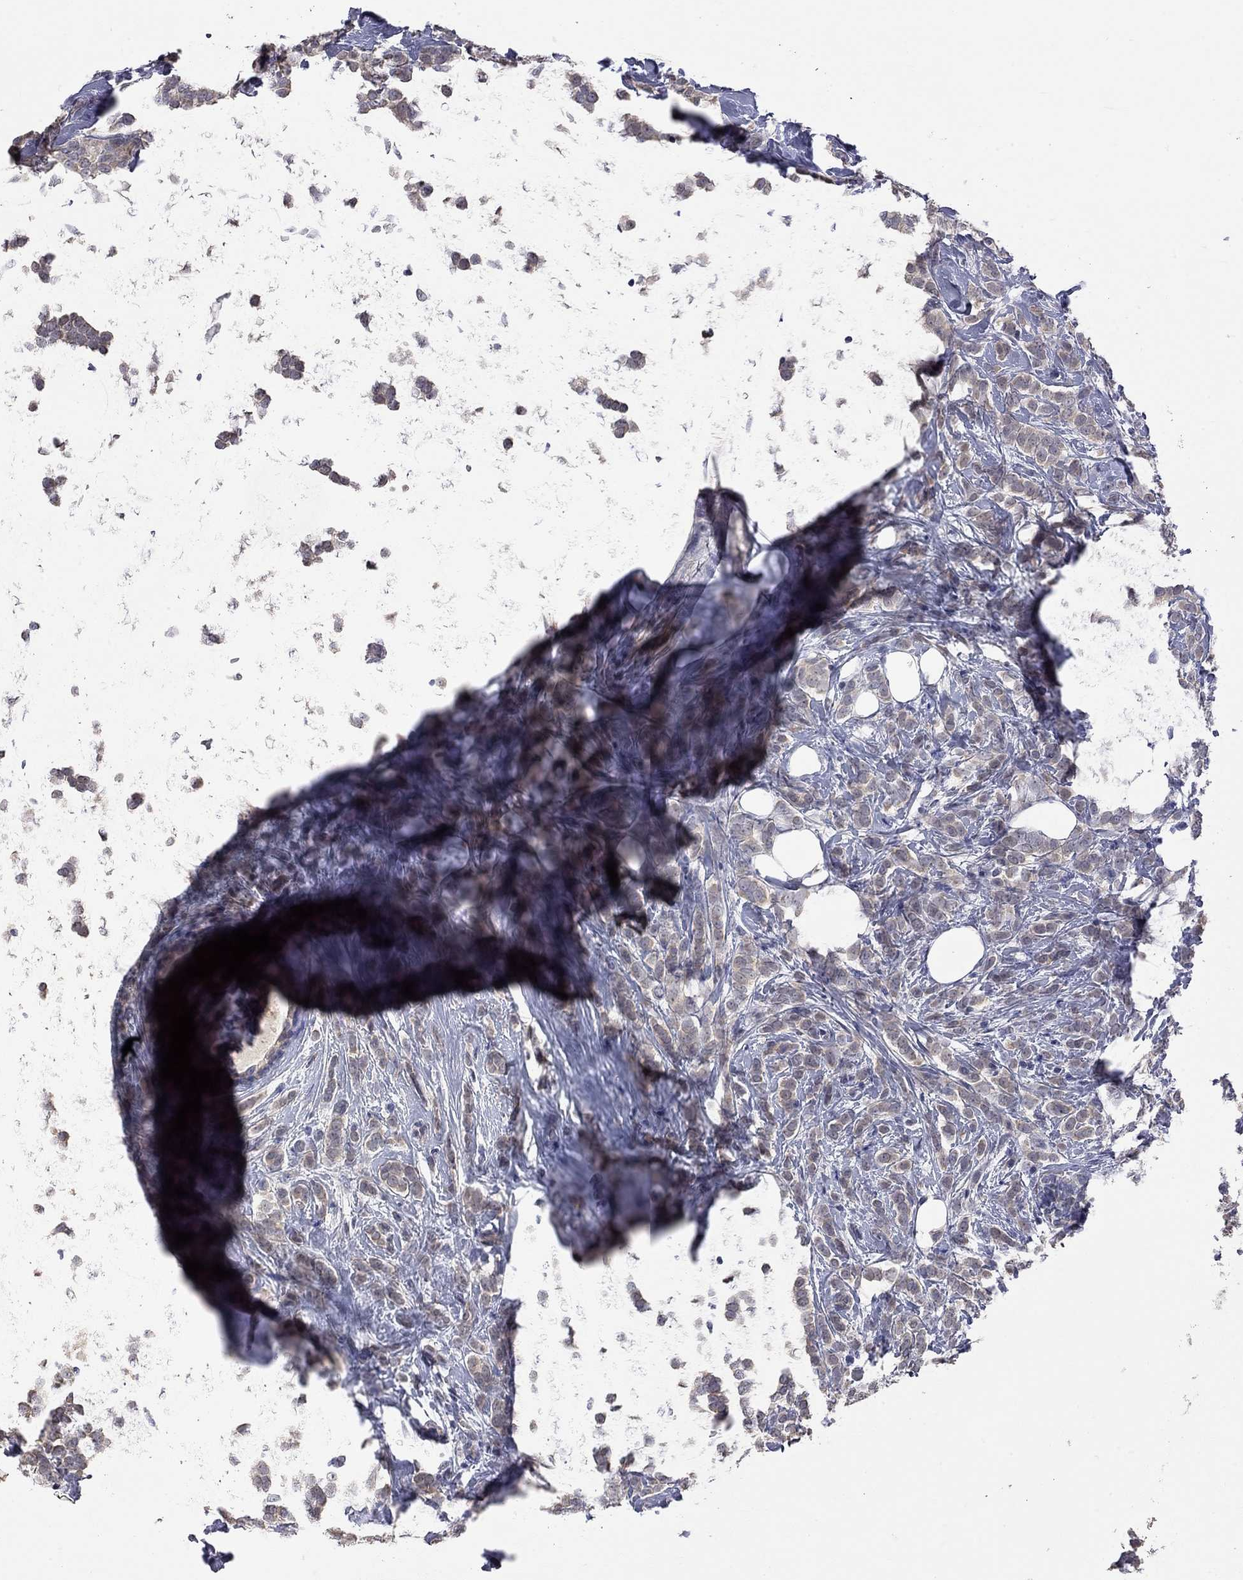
{"staining": {"intensity": "weak", "quantity": ">75%", "location": "cytoplasmic/membranous"}, "tissue": "breast cancer", "cell_type": "Tumor cells", "image_type": "cancer", "snomed": [{"axis": "morphology", "description": "Lobular carcinoma"}, {"axis": "topography", "description": "Breast"}], "caption": "A brown stain labels weak cytoplasmic/membranous positivity of a protein in human lobular carcinoma (breast) tumor cells. Ihc stains the protein in brown and the nuclei are stained blue.", "gene": "FABP12", "patient": {"sex": "female", "age": 49}}